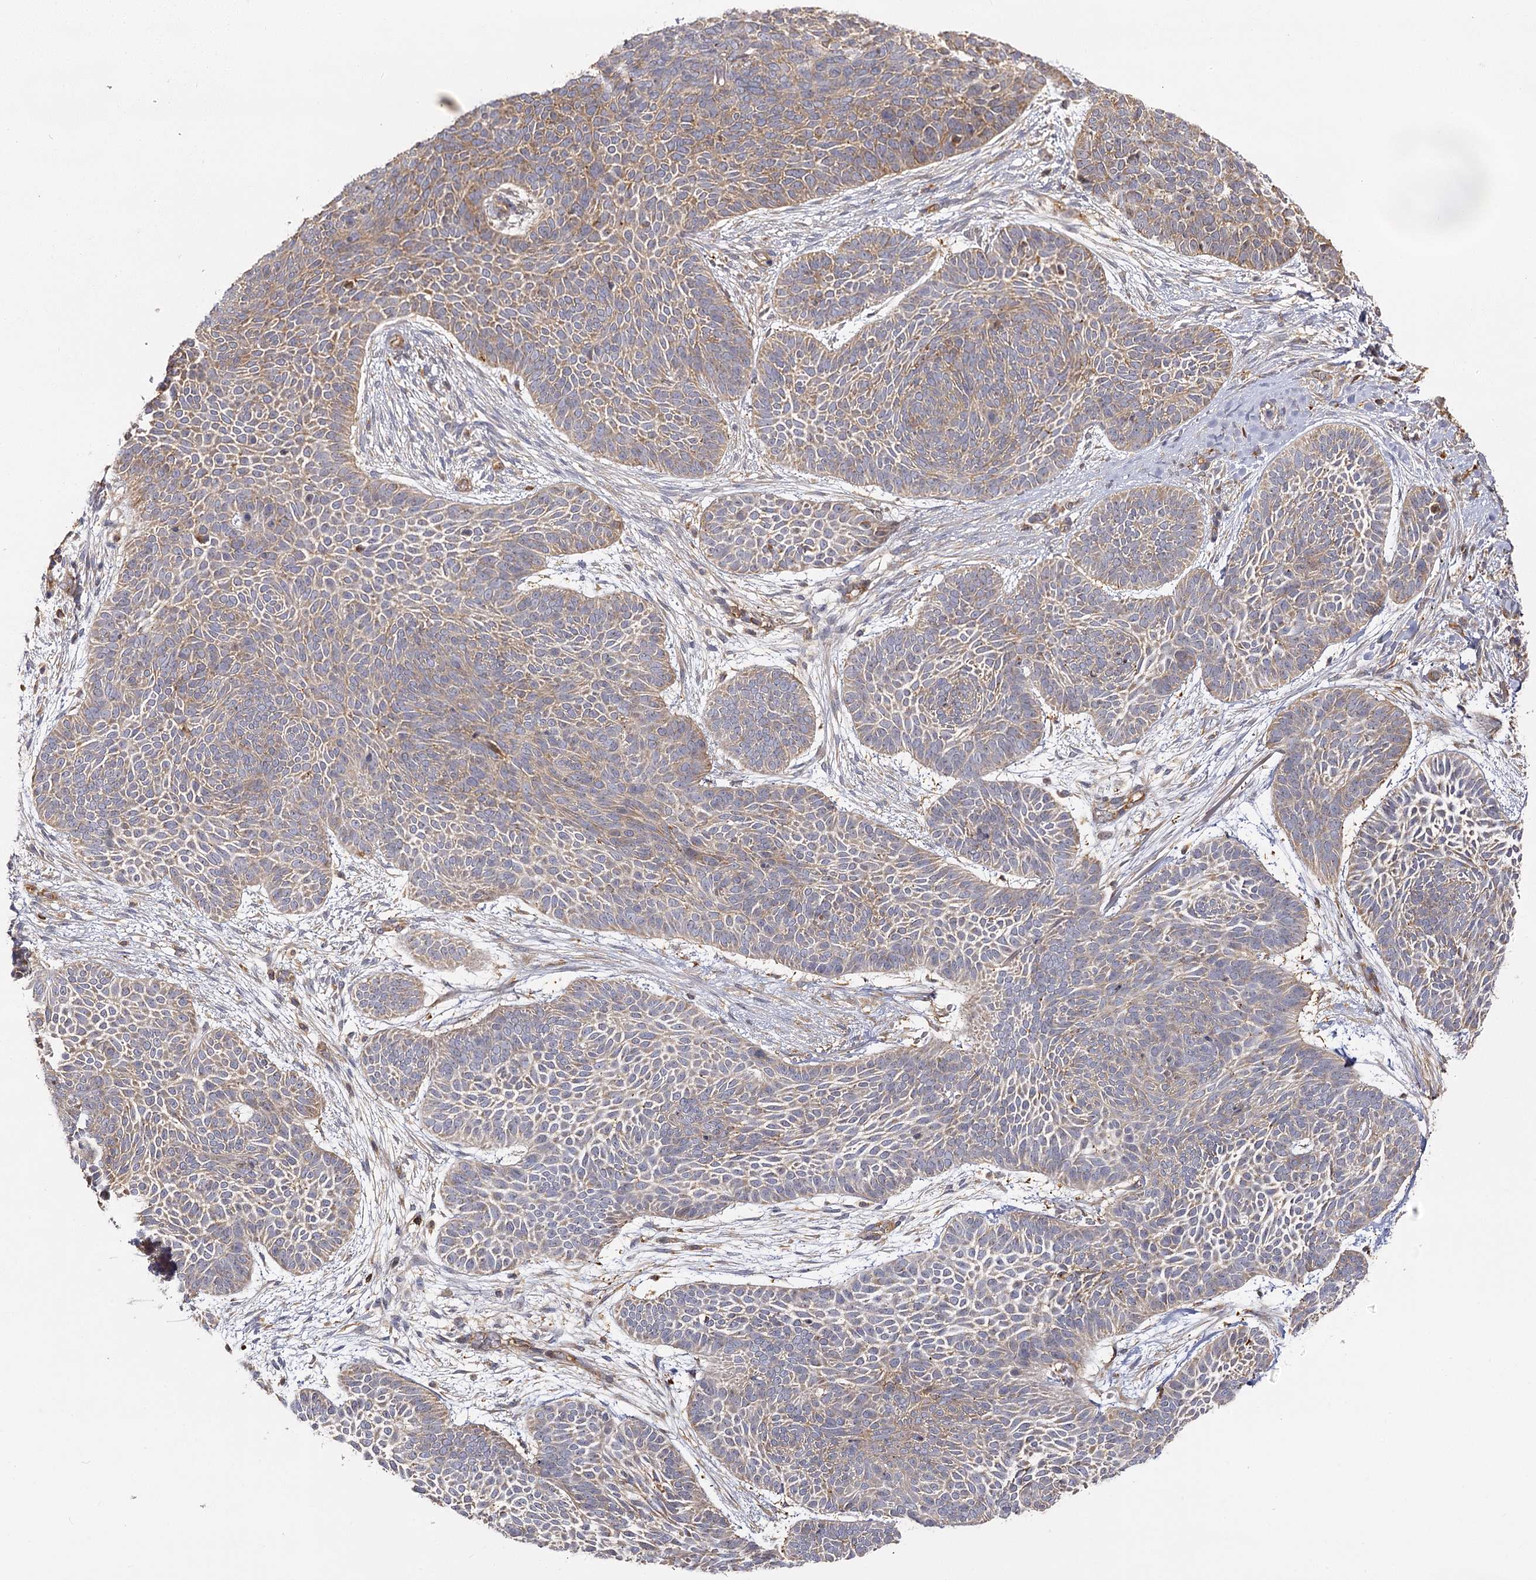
{"staining": {"intensity": "weak", "quantity": "25%-75%", "location": "cytoplasmic/membranous"}, "tissue": "skin cancer", "cell_type": "Tumor cells", "image_type": "cancer", "snomed": [{"axis": "morphology", "description": "Basal cell carcinoma"}, {"axis": "topography", "description": "Skin"}], "caption": "Human skin basal cell carcinoma stained for a protein (brown) shows weak cytoplasmic/membranous positive expression in approximately 25%-75% of tumor cells.", "gene": "SEC24B", "patient": {"sex": "male", "age": 85}}